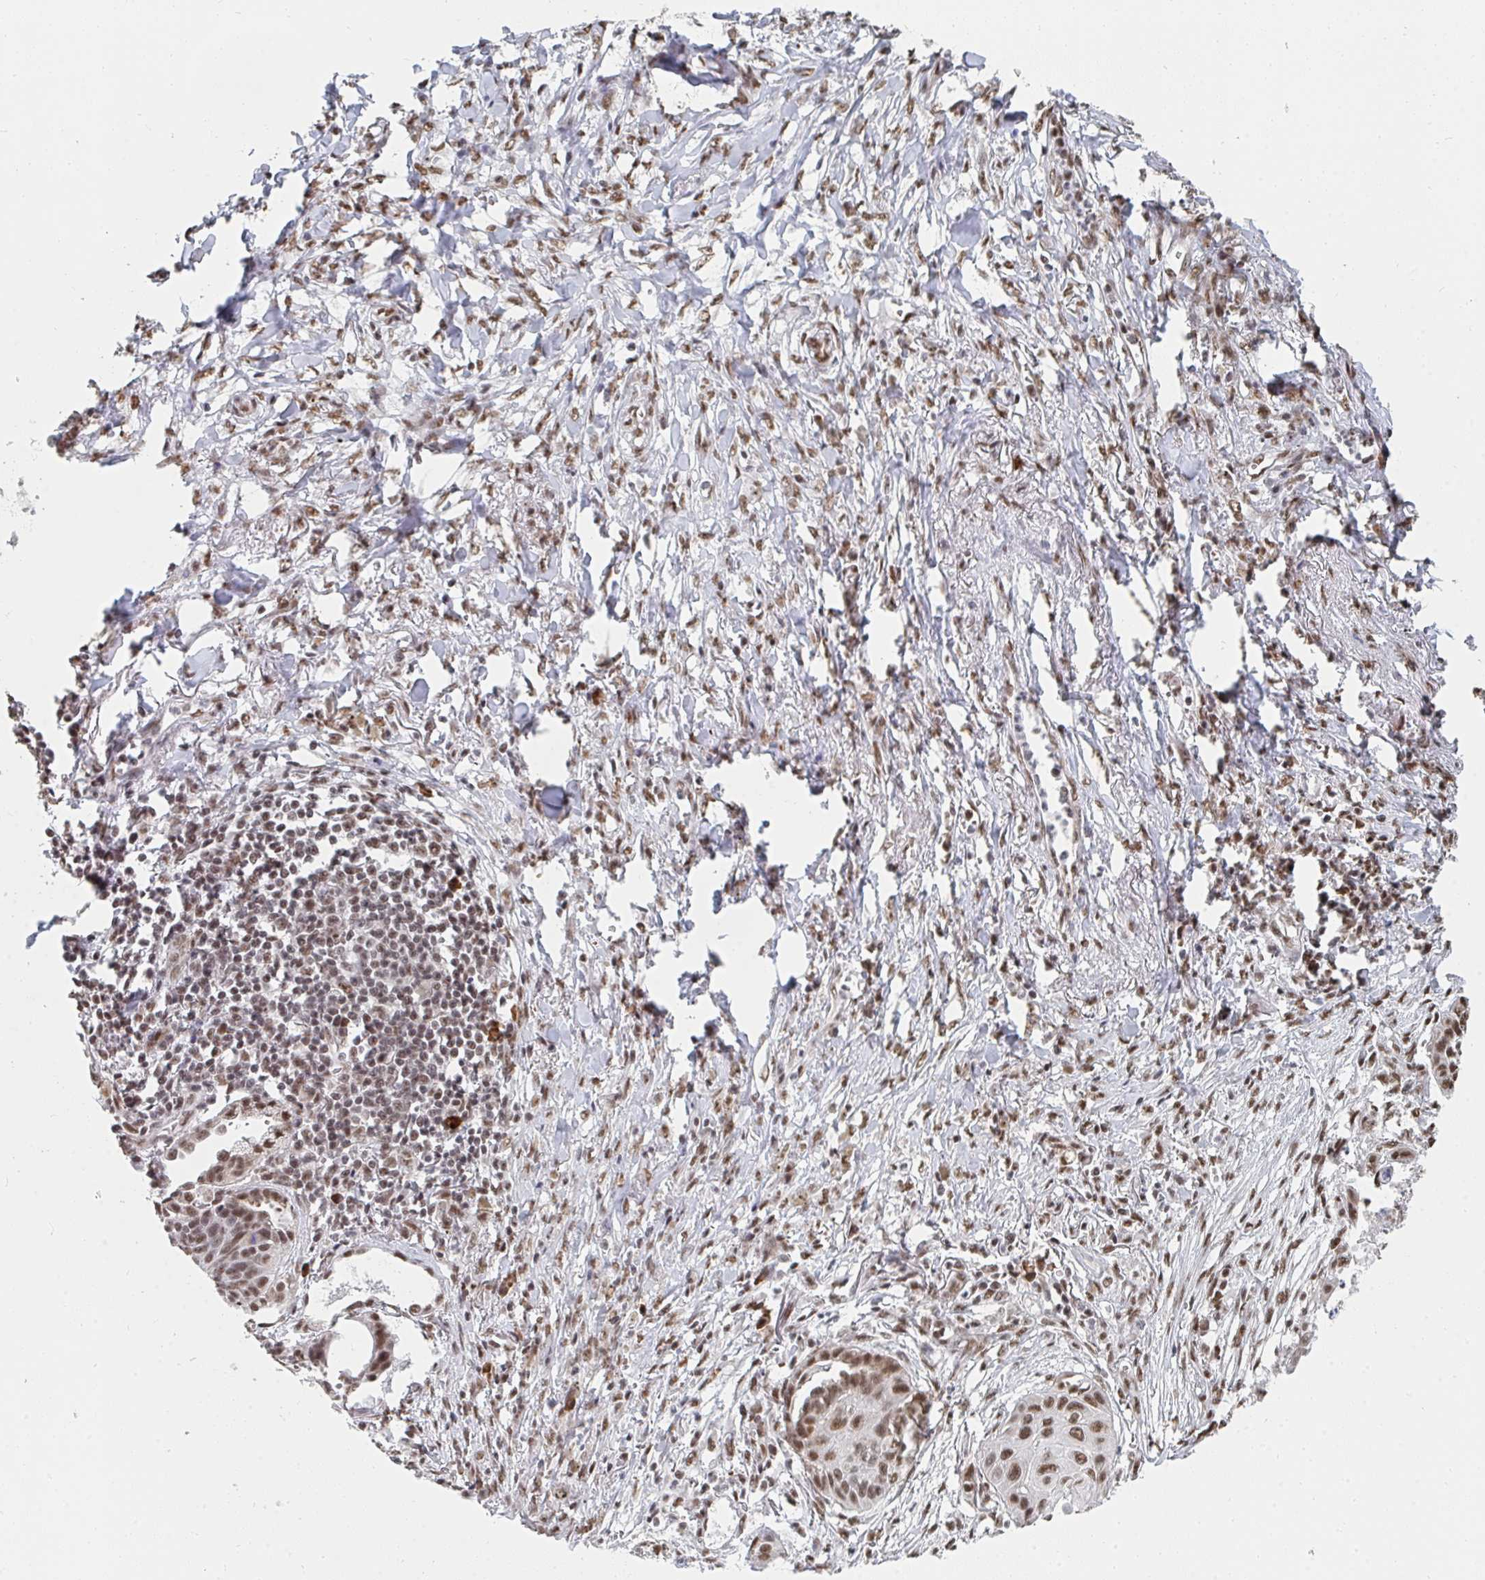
{"staining": {"intensity": "moderate", "quantity": ">75%", "location": "nuclear"}, "tissue": "lung cancer", "cell_type": "Tumor cells", "image_type": "cancer", "snomed": [{"axis": "morphology", "description": "Squamous cell carcinoma, NOS"}, {"axis": "topography", "description": "Lung"}], "caption": "Immunohistochemical staining of human lung cancer (squamous cell carcinoma) exhibits medium levels of moderate nuclear positivity in about >75% of tumor cells.", "gene": "MBNL1", "patient": {"sex": "male", "age": 71}}